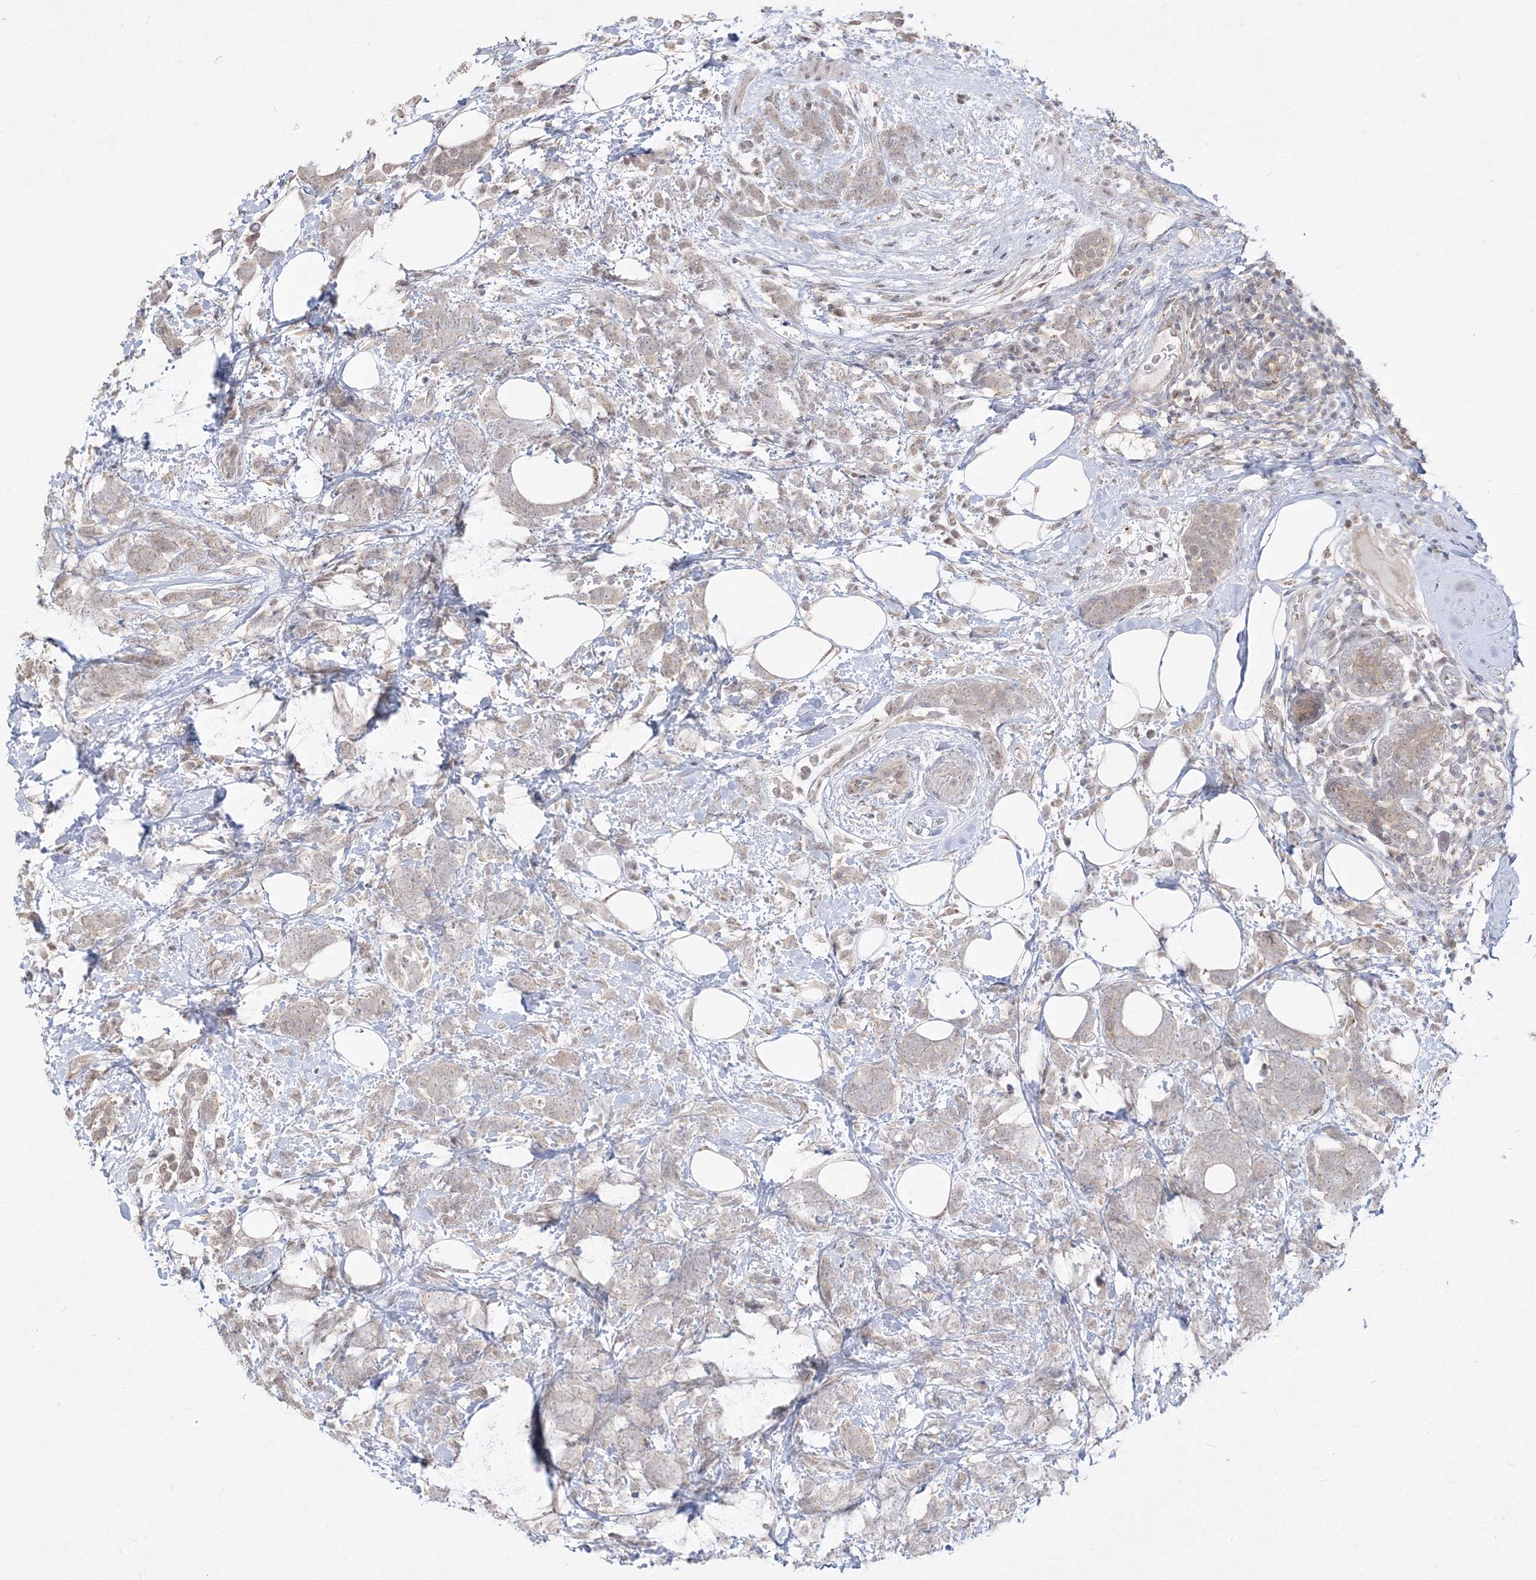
{"staining": {"intensity": "negative", "quantity": "none", "location": "none"}, "tissue": "breast cancer", "cell_type": "Tumor cells", "image_type": "cancer", "snomed": [{"axis": "morphology", "description": "Lobular carcinoma"}, {"axis": "topography", "description": "Breast"}], "caption": "Histopathology image shows no significant protein positivity in tumor cells of lobular carcinoma (breast). (Immunohistochemistry (ihc), brightfield microscopy, high magnification).", "gene": "COPS4", "patient": {"sex": "female", "age": 58}}